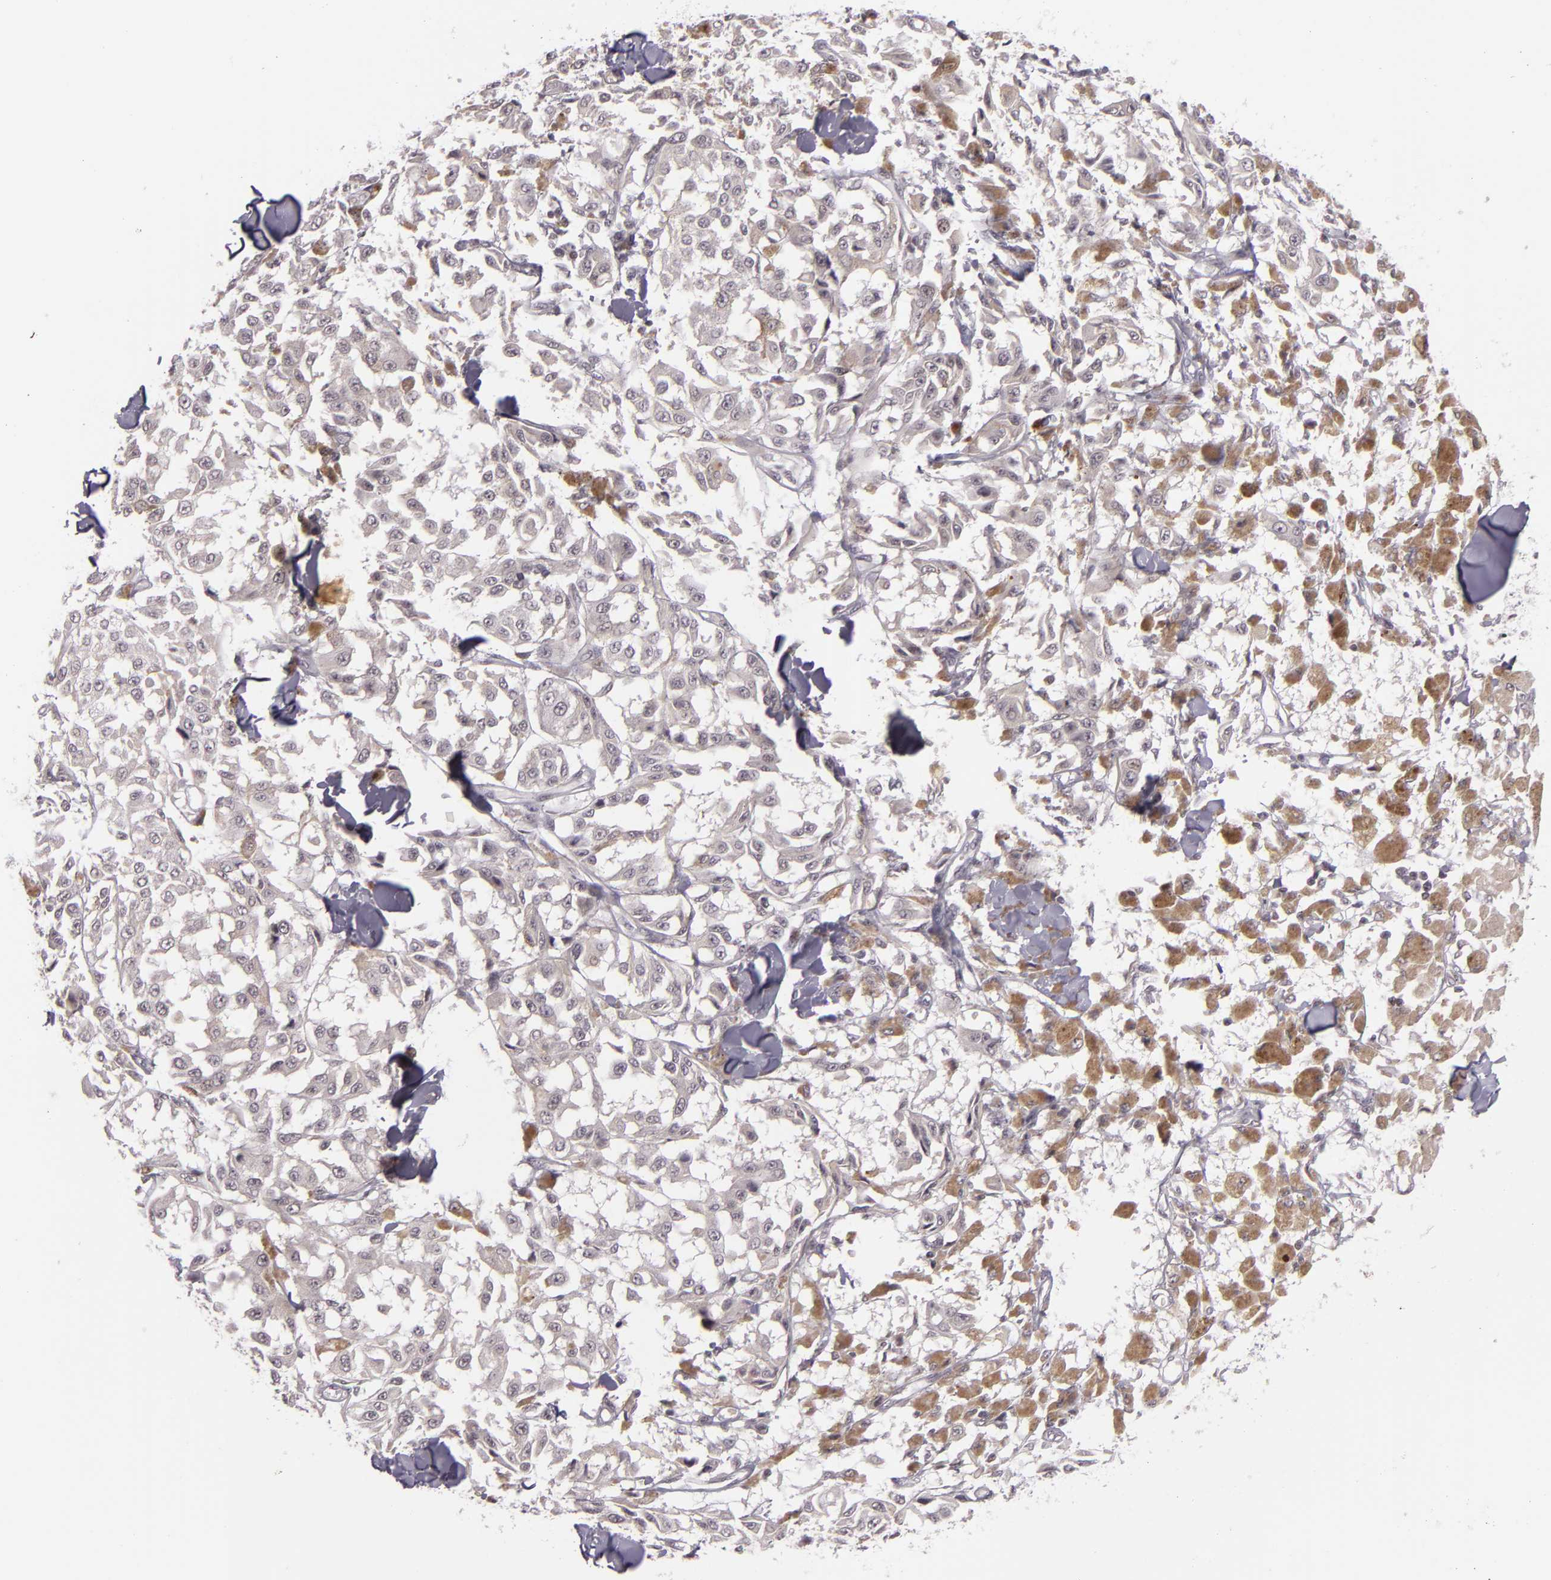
{"staining": {"intensity": "moderate", "quantity": "<25%", "location": "cytoplasmic/membranous"}, "tissue": "melanoma", "cell_type": "Tumor cells", "image_type": "cancer", "snomed": [{"axis": "morphology", "description": "Malignant melanoma, NOS"}, {"axis": "topography", "description": "Skin"}], "caption": "Melanoma stained with a protein marker displays moderate staining in tumor cells.", "gene": "ZFX", "patient": {"sex": "female", "age": 64}}